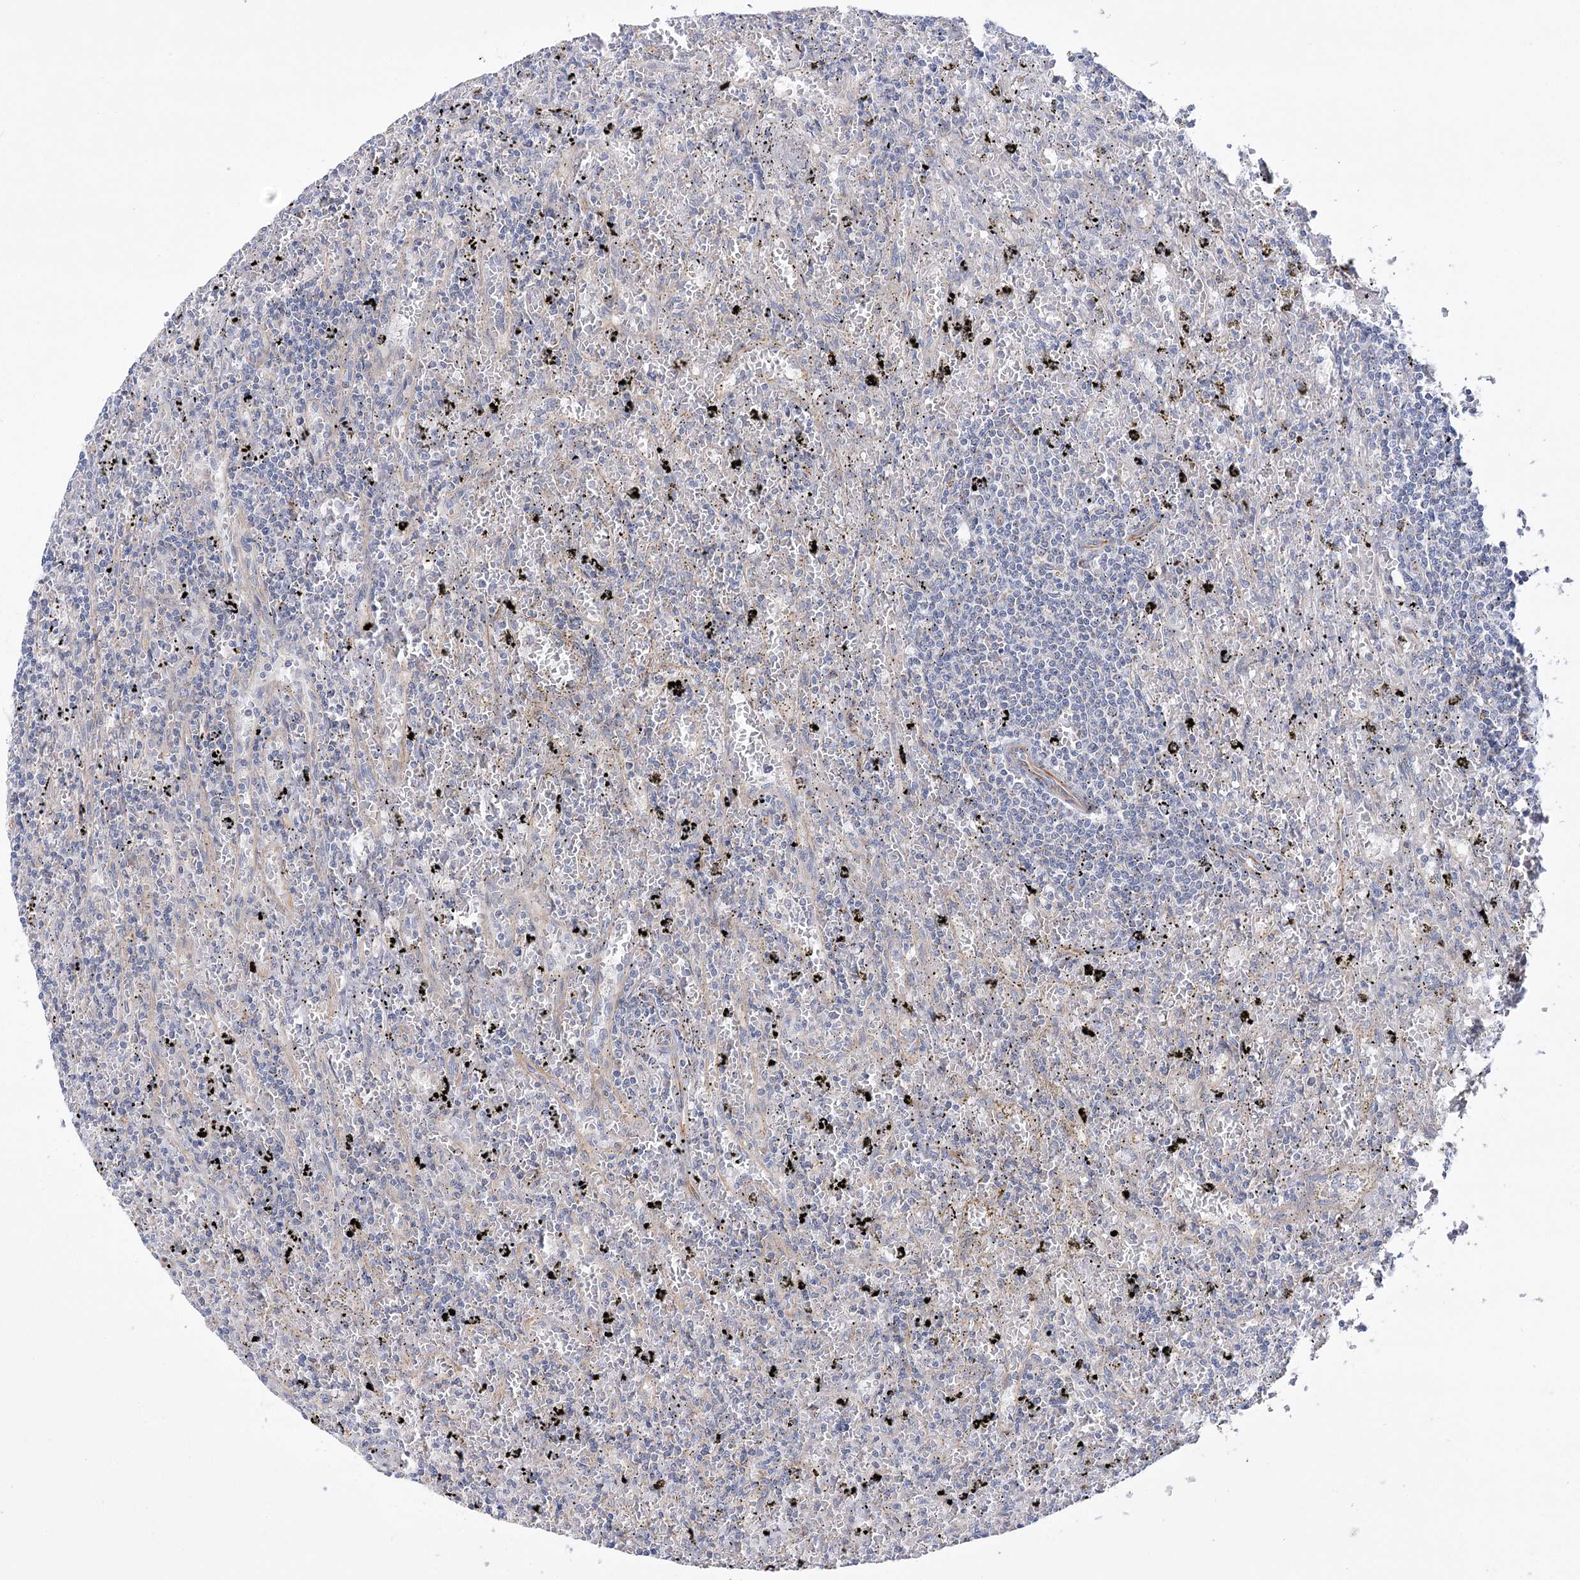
{"staining": {"intensity": "negative", "quantity": "none", "location": "none"}, "tissue": "lymphoma", "cell_type": "Tumor cells", "image_type": "cancer", "snomed": [{"axis": "morphology", "description": "Malignant lymphoma, non-Hodgkin's type, Low grade"}, {"axis": "topography", "description": "Spleen"}], "caption": "This is a histopathology image of immunohistochemistry (IHC) staining of malignant lymphoma, non-Hodgkin's type (low-grade), which shows no expression in tumor cells.", "gene": "ECHDC3", "patient": {"sex": "male", "age": 76}}